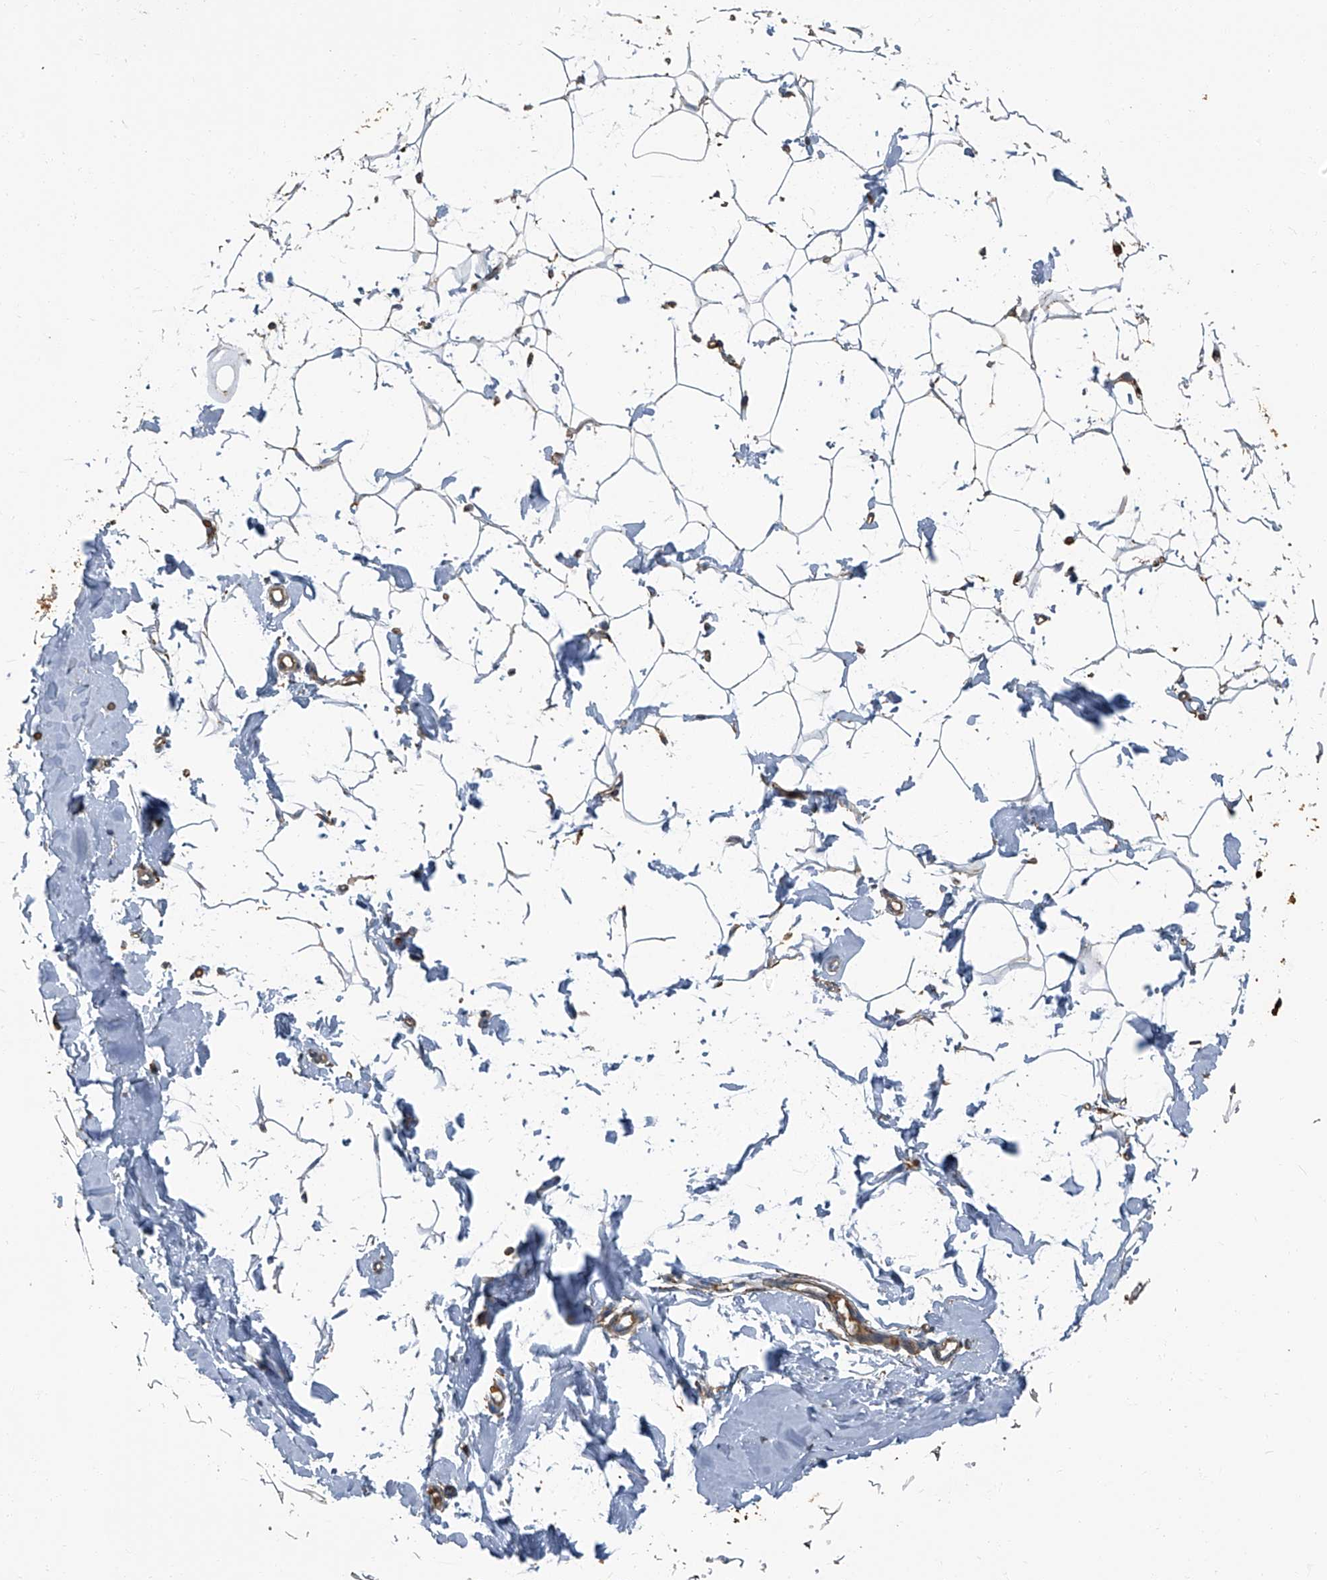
{"staining": {"intensity": "moderate", "quantity": ">75%", "location": "cytoplasmic/membranous"}, "tissue": "adipose tissue", "cell_type": "Adipocytes", "image_type": "normal", "snomed": [{"axis": "morphology", "description": "Normal tissue, NOS"}, {"axis": "topography", "description": "Breast"}], "caption": "Immunohistochemical staining of unremarkable human adipose tissue demonstrates medium levels of moderate cytoplasmic/membranous staining in approximately >75% of adipocytes. (DAB IHC with brightfield microscopy, high magnification).", "gene": "SEPTIN7", "patient": {"sex": "female", "age": 23}}